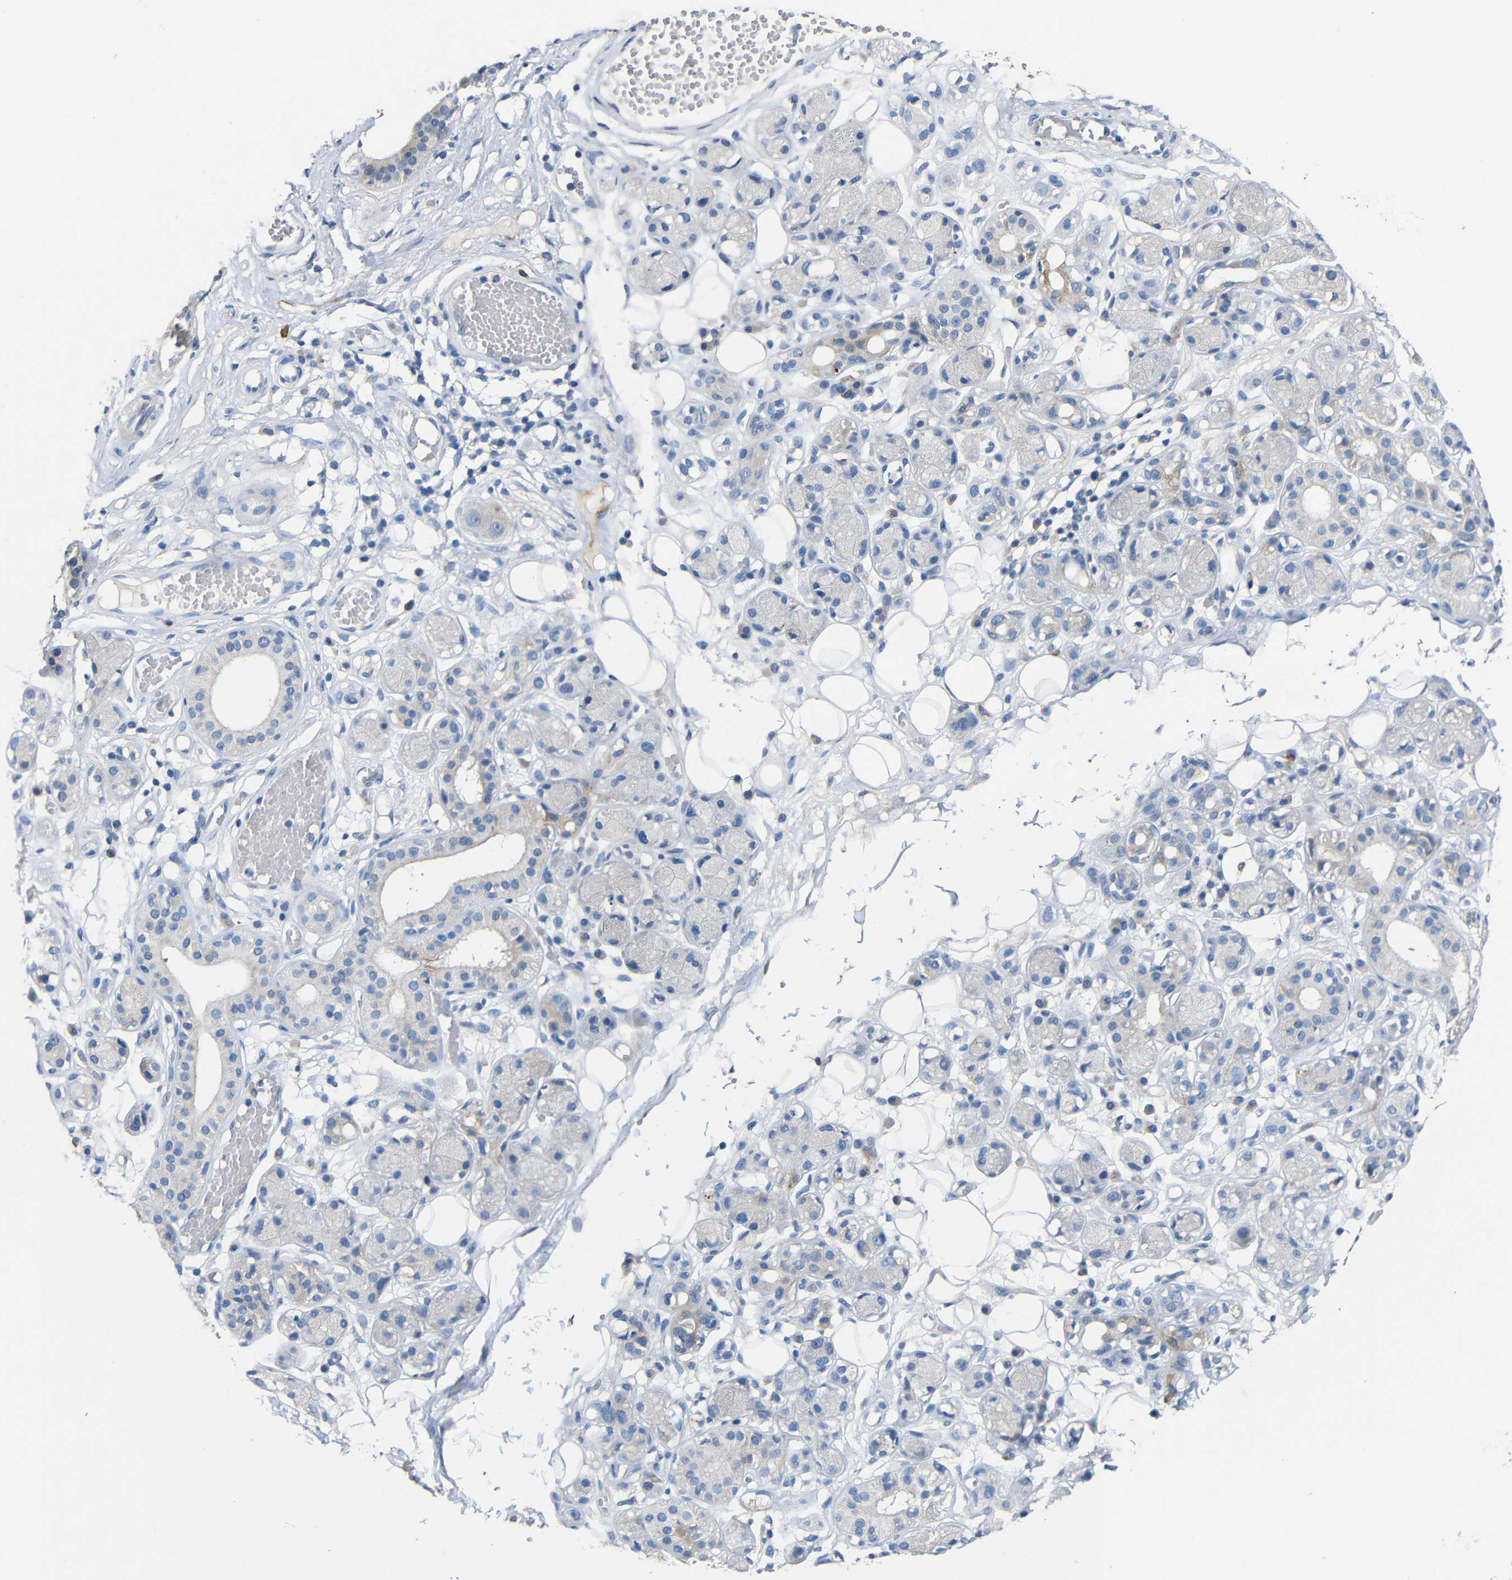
{"staining": {"intensity": "moderate", "quantity": "<25%", "location": "cytoplasmic/membranous"}, "tissue": "adipose tissue", "cell_type": "Adipocytes", "image_type": "normal", "snomed": [{"axis": "morphology", "description": "Normal tissue, NOS"}, {"axis": "morphology", "description": "Inflammation, NOS"}, {"axis": "topography", "description": "Vascular tissue"}, {"axis": "topography", "description": "Salivary gland"}], "caption": "A brown stain highlights moderate cytoplasmic/membranous positivity of a protein in adipocytes of normal adipose tissue. The staining was performed using DAB to visualize the protein expression in brown, while the nuclei were stained in blue with hematoxylin (Magnification: 20x).", "gene": "ACKR2", "patient": {"sex": "female", "age": 75}}